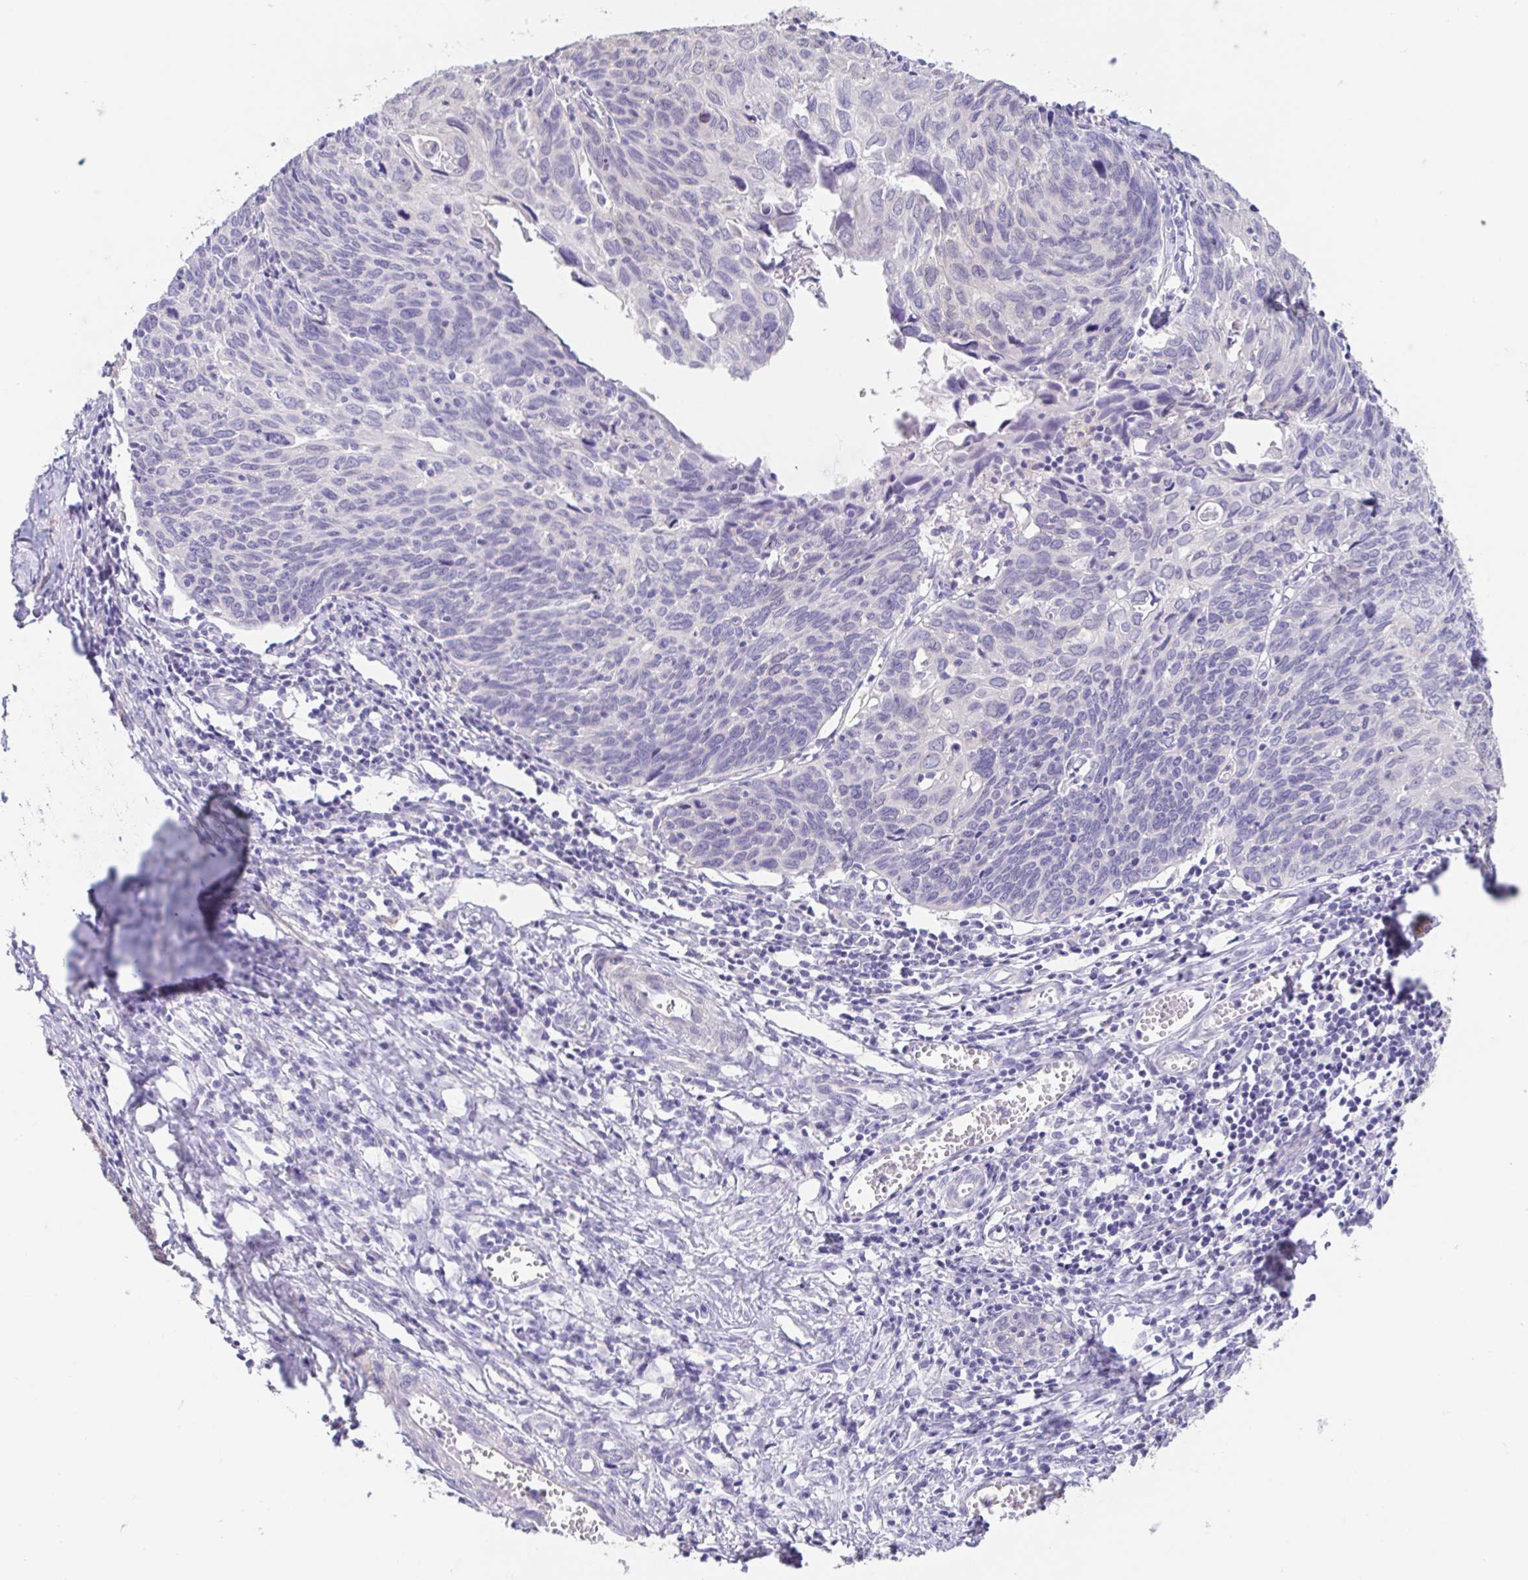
{"staining": {"intensity": "negative", "quantity": "none", "location": "none"}, "tissue": "cervical cancer", "cell_type": "Tumor cells", "image_type": "cancer", "snomed": [{"axis": "morphology", "description": "Squamous cell carcinoma, NOS"}, {"axis": "topography", "description": "Cervix"}], "caption": "The image reveals no staining of tumor cells in cervical cancer (squamous cell carcinoma). The staining was performed using DAB to visualize the protein expression in brown, while the nuclei were stained in blue with hematoxylin (Magnification: 20x).", "gene": "FABP3", "patient": {"sex": "female", "age": 39}}